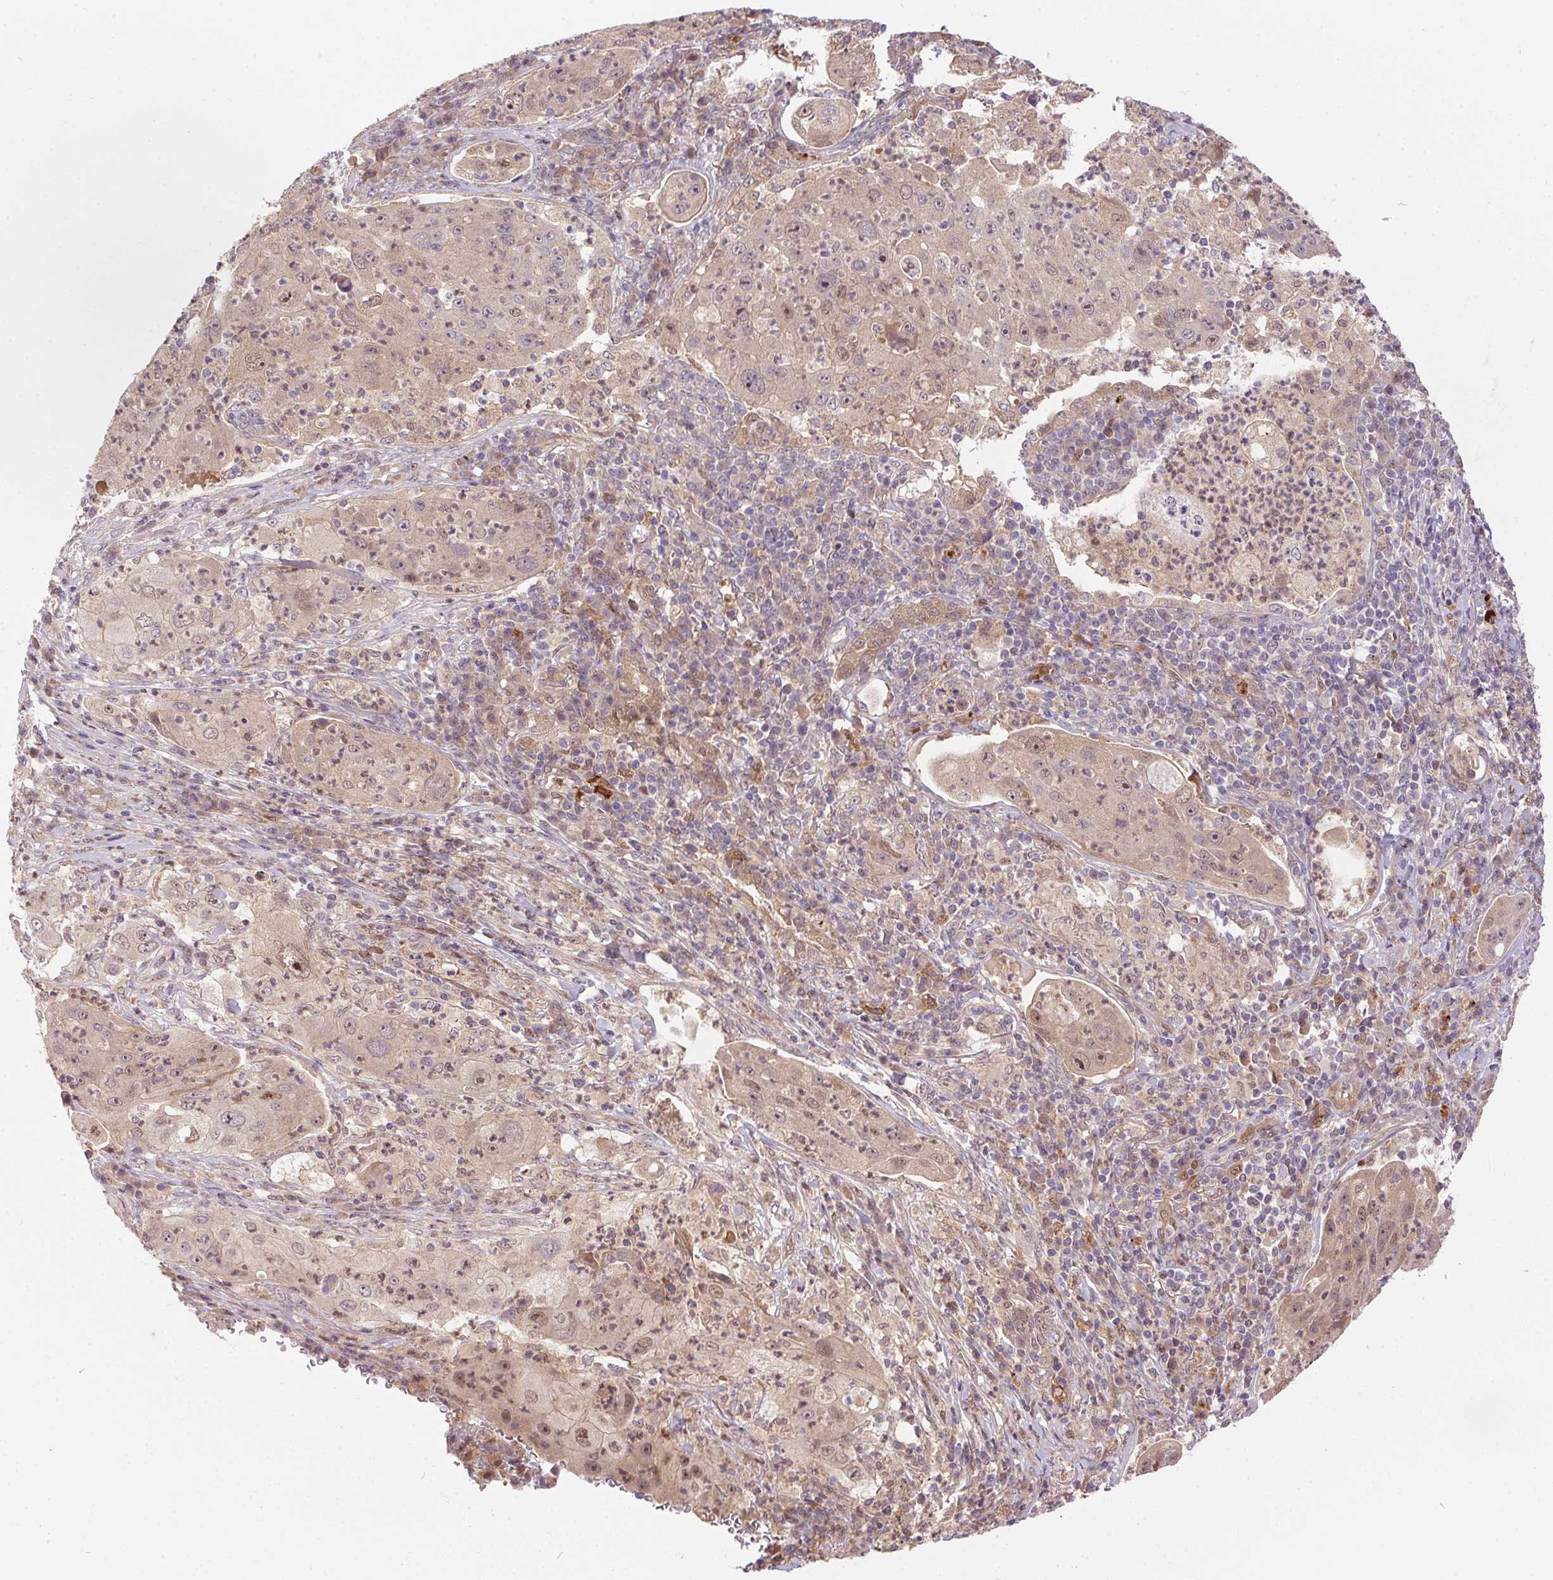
{"staining": {"intensity": "weak", "quantity": "<25%", "location": "nuclear"}, "tissue": "lung cancer", "cell_type": "Tumor cells", "image_type": "cancer", "snomed": [{"axis": "morphology", "description": "Squamous cell carcinoma, NOS"}, {"axis": "topography", "description": "Lung"}], "caption": "This photomicrograph is of squamous cell carcinoma (lung) stained with IHC to label a protein in brown with the nuclei are counter-stained blue. There is no expression in tumor cells. The staining was performed using DAB to visualize the protein expression in brown, while the nuclei were stained in blue with hematoxylin (Magnification: 20x).", "gene": "NUDT16", "patient": {"sex": "female", "age": 59}}